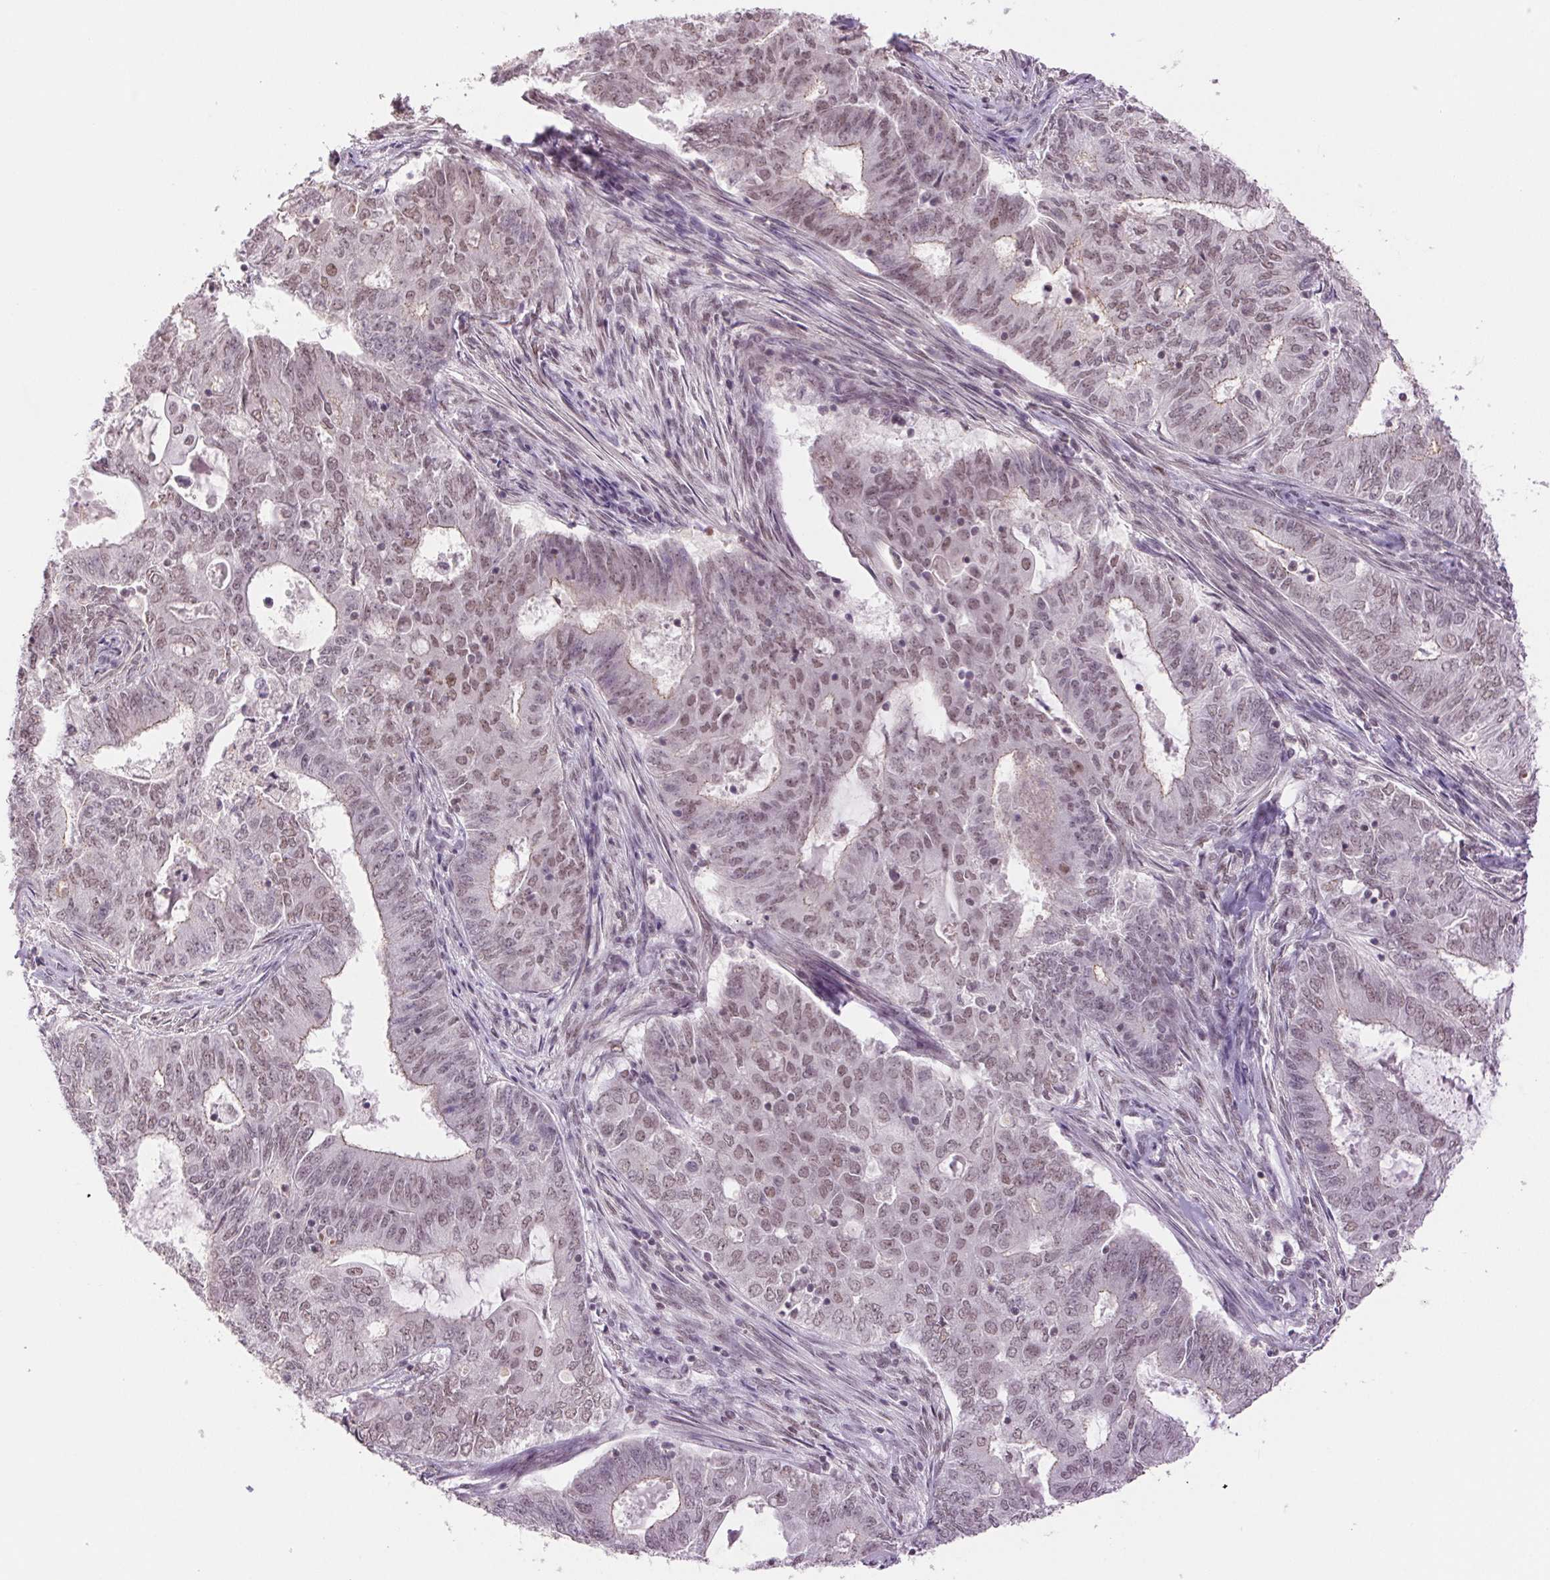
{"staining": {"intensity": "weak", "quantity": "25%-75%", "location": "nuclear"}, "tissue": "endometrial cancer", "cell_type": "Tumor cells", "image_type": "cancer", "snomed": [{"axis": "morphology", "description": "Adenocarcinoma, NOS"}, {"axis": "topography", "description": "Endometrium"}], "caption": "The immunohistochemical stain shows weak nuclear expression in tumor cells of adenocarcinoma (endometrial) tissue.", "gene": "RPRD1B", "patient": {"sex": "female", "age": 62}}